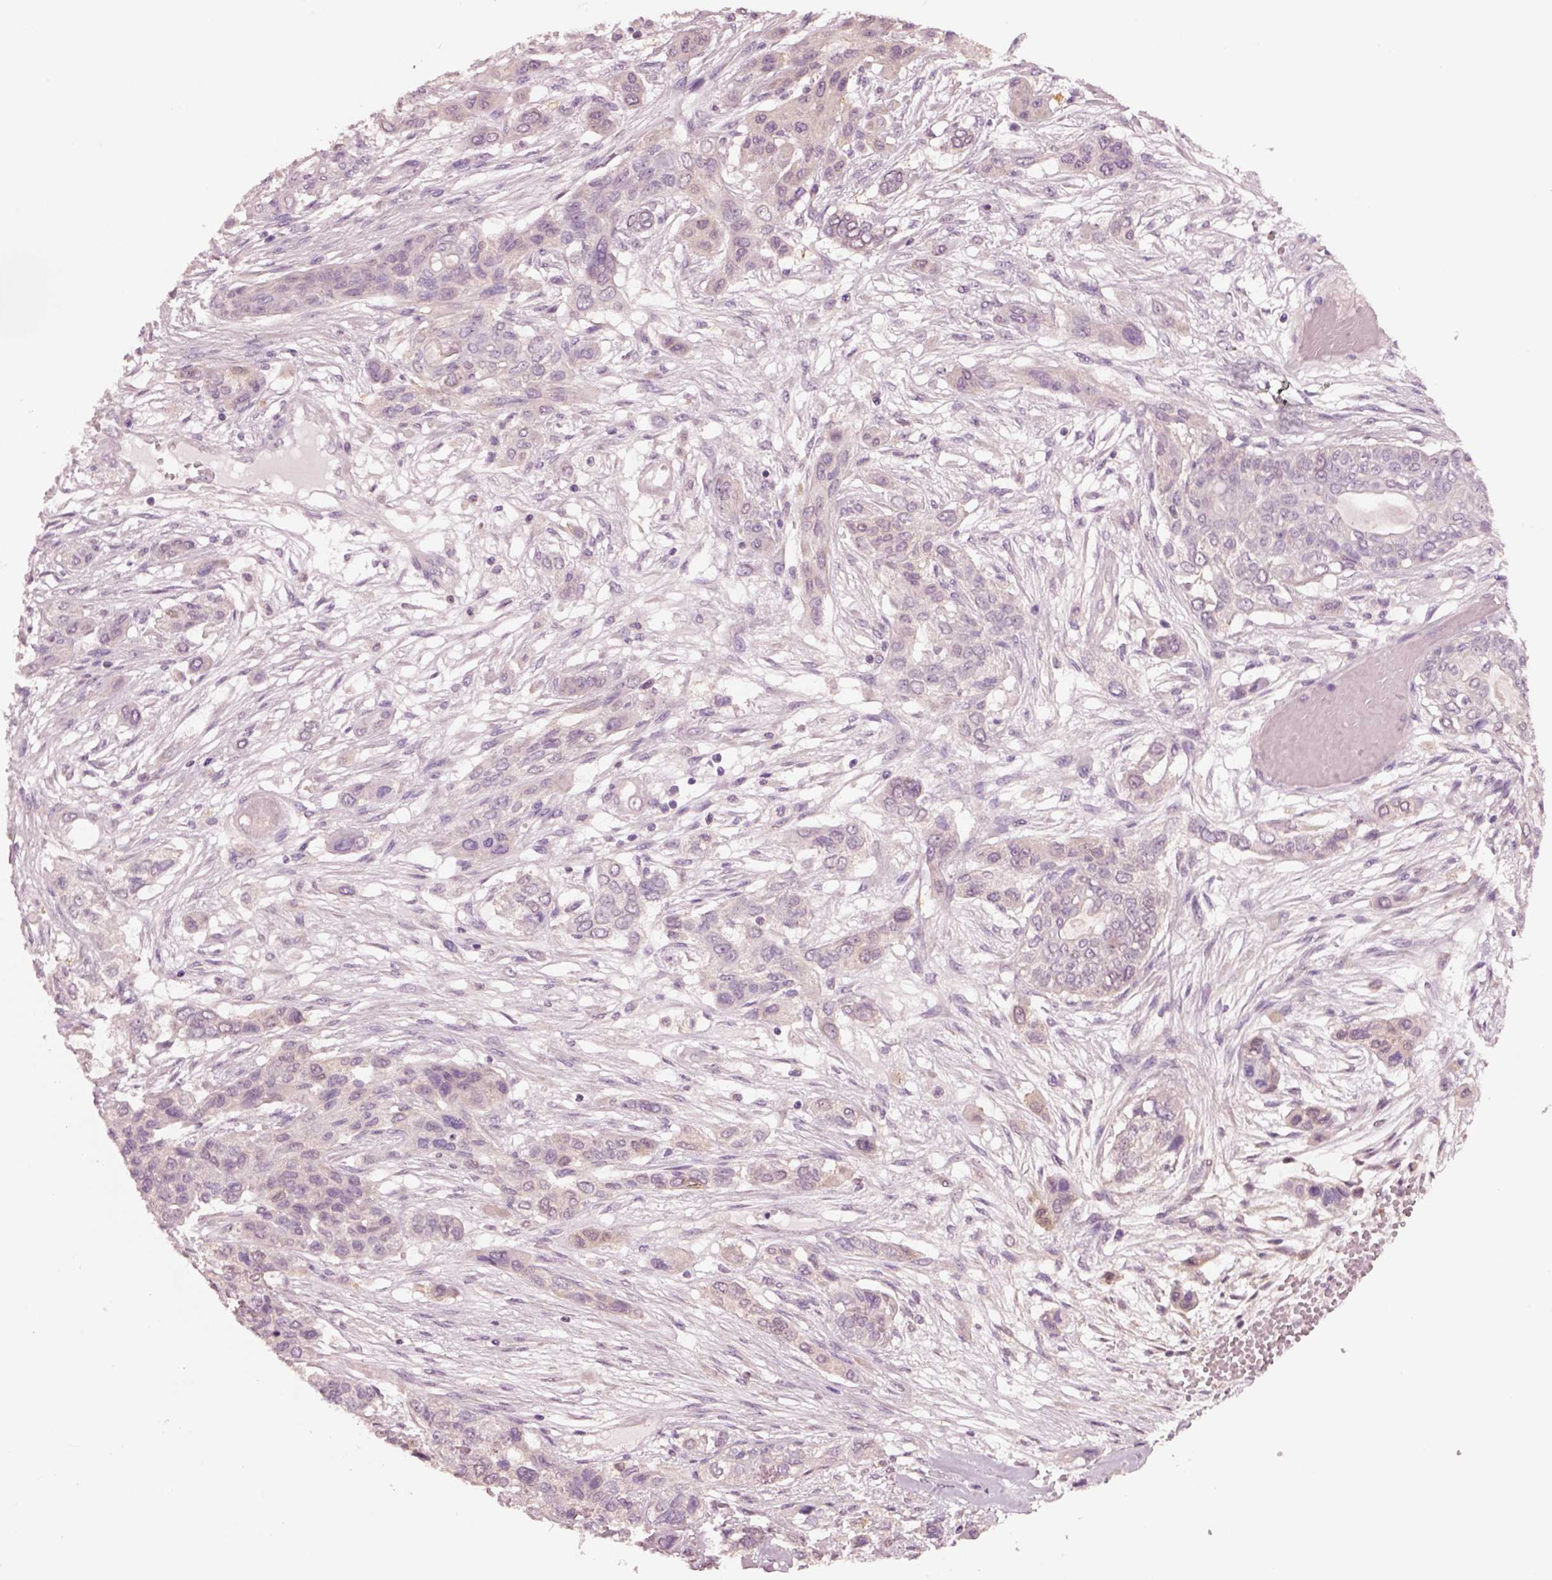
{"staining": {"intensity": "negative", "quantity": "none", "location": "none"}, "tissue": "lung cancer", "cell_type": "Tumor cells", "image_type": "cancer", "snomed": [{"axis": "morphology", "description": "Squamous cell carcinoma, NOS"}, {"axis": "topography", "description": "Lung"}], "caption": "This is an immunohistochemistry histopathology image of human lung squamous cell carcinoma. There is no positivity in tumor cells.", "gene": "CLPSL1", "patient": {"sex": "female", "age": 70}}